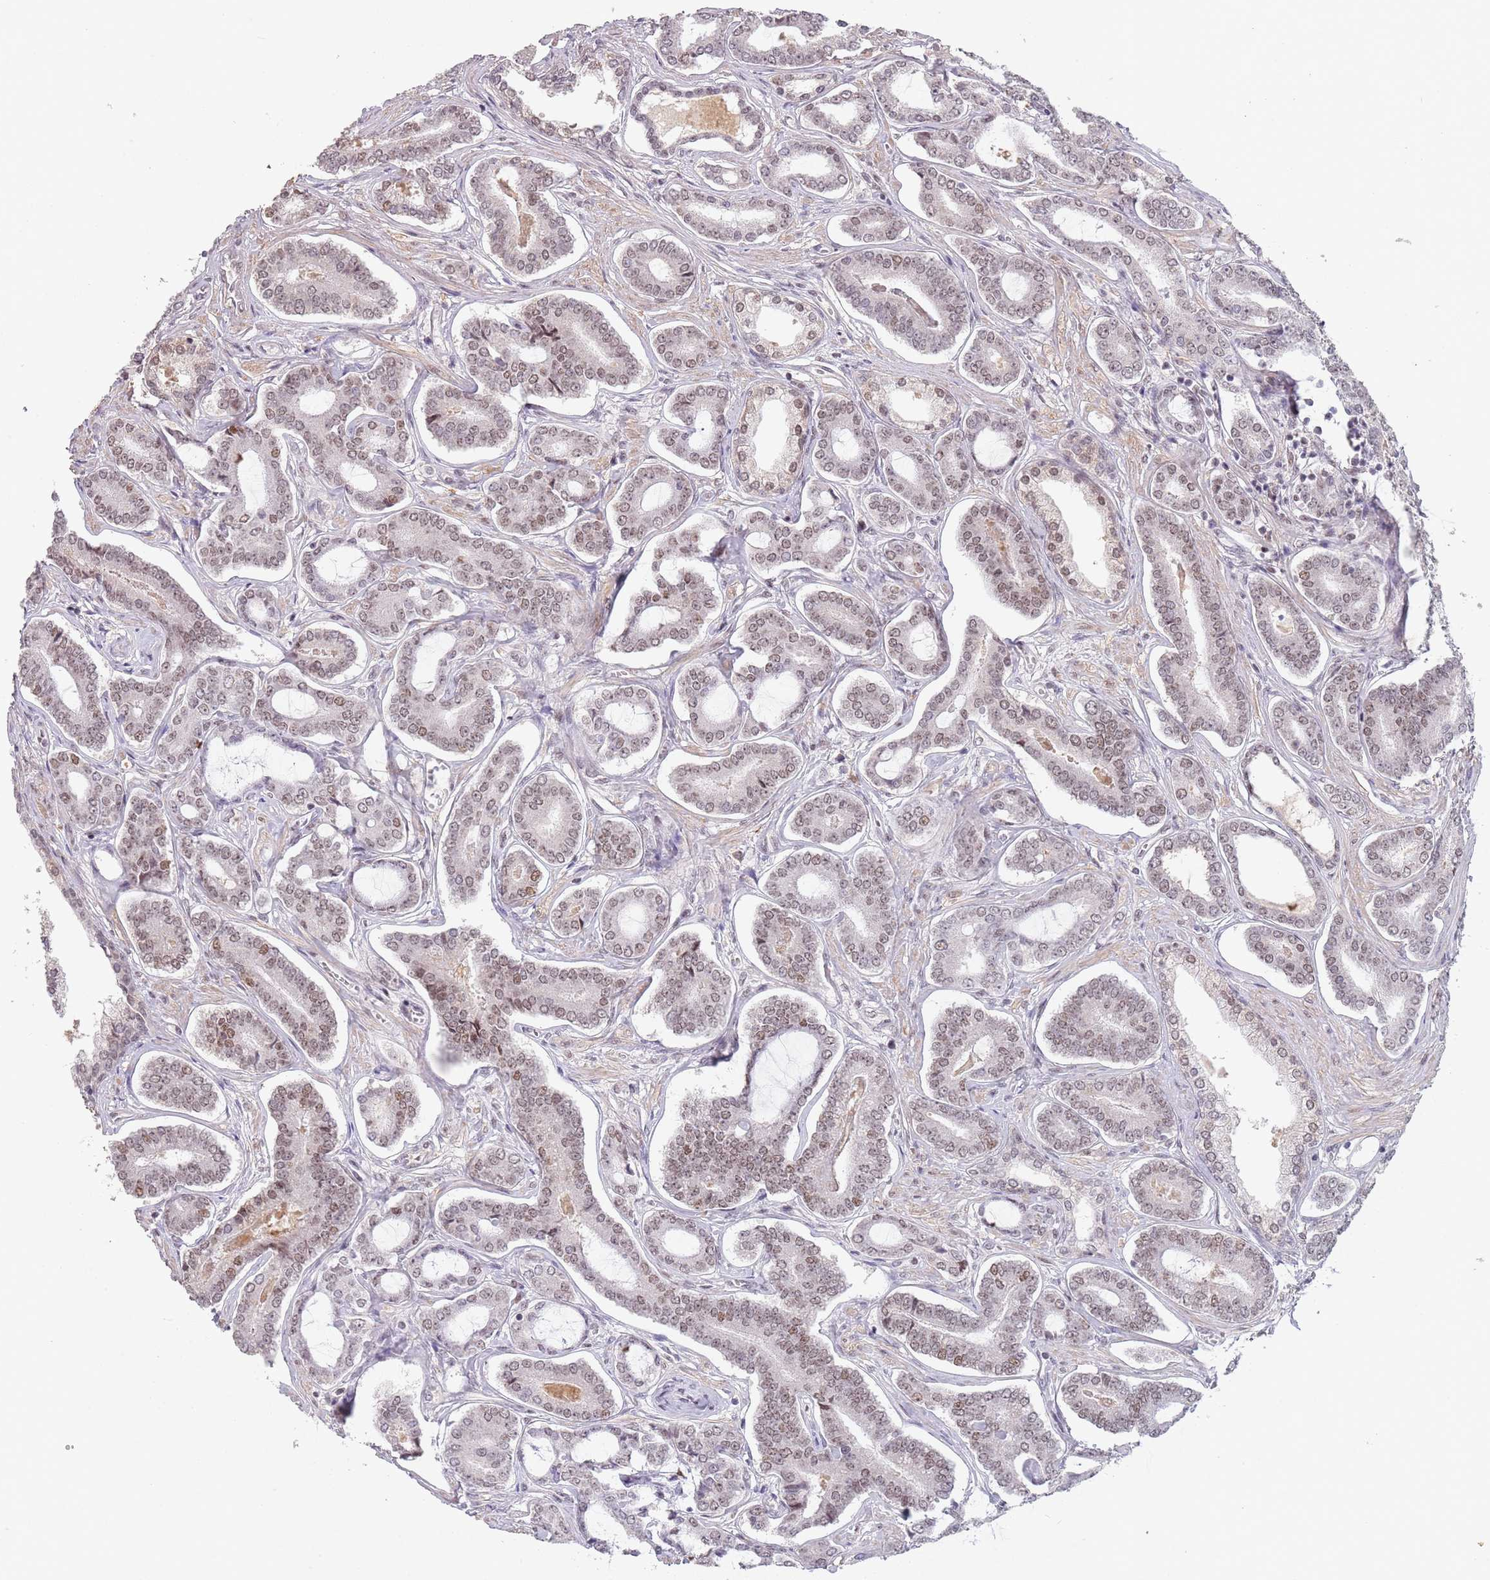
{"staining": {"intensity": "moderate", "quantity": ">75%", "location": "nuclear"}, "tissue": "prostate cancer", "cell_type": "Tumor cells", "image_type": "cancer", "snomed": [{"axis": "morphology", "description": "Adenocarcinoma, NOS"}, {"axis": "topography", "description": "Prostate and seminal vesicle, NOS"}], "caption": "Immunohistochemistry image of neoplastic tissue: human prostate cancer stained using IHC reveals medium levels of moderate protein expression localized specifically in the nuclear of tumor cells, appearing as a nuclear brown color.", "gene": "CIZ1", "patient": {"sex": "male", "age": 76}}